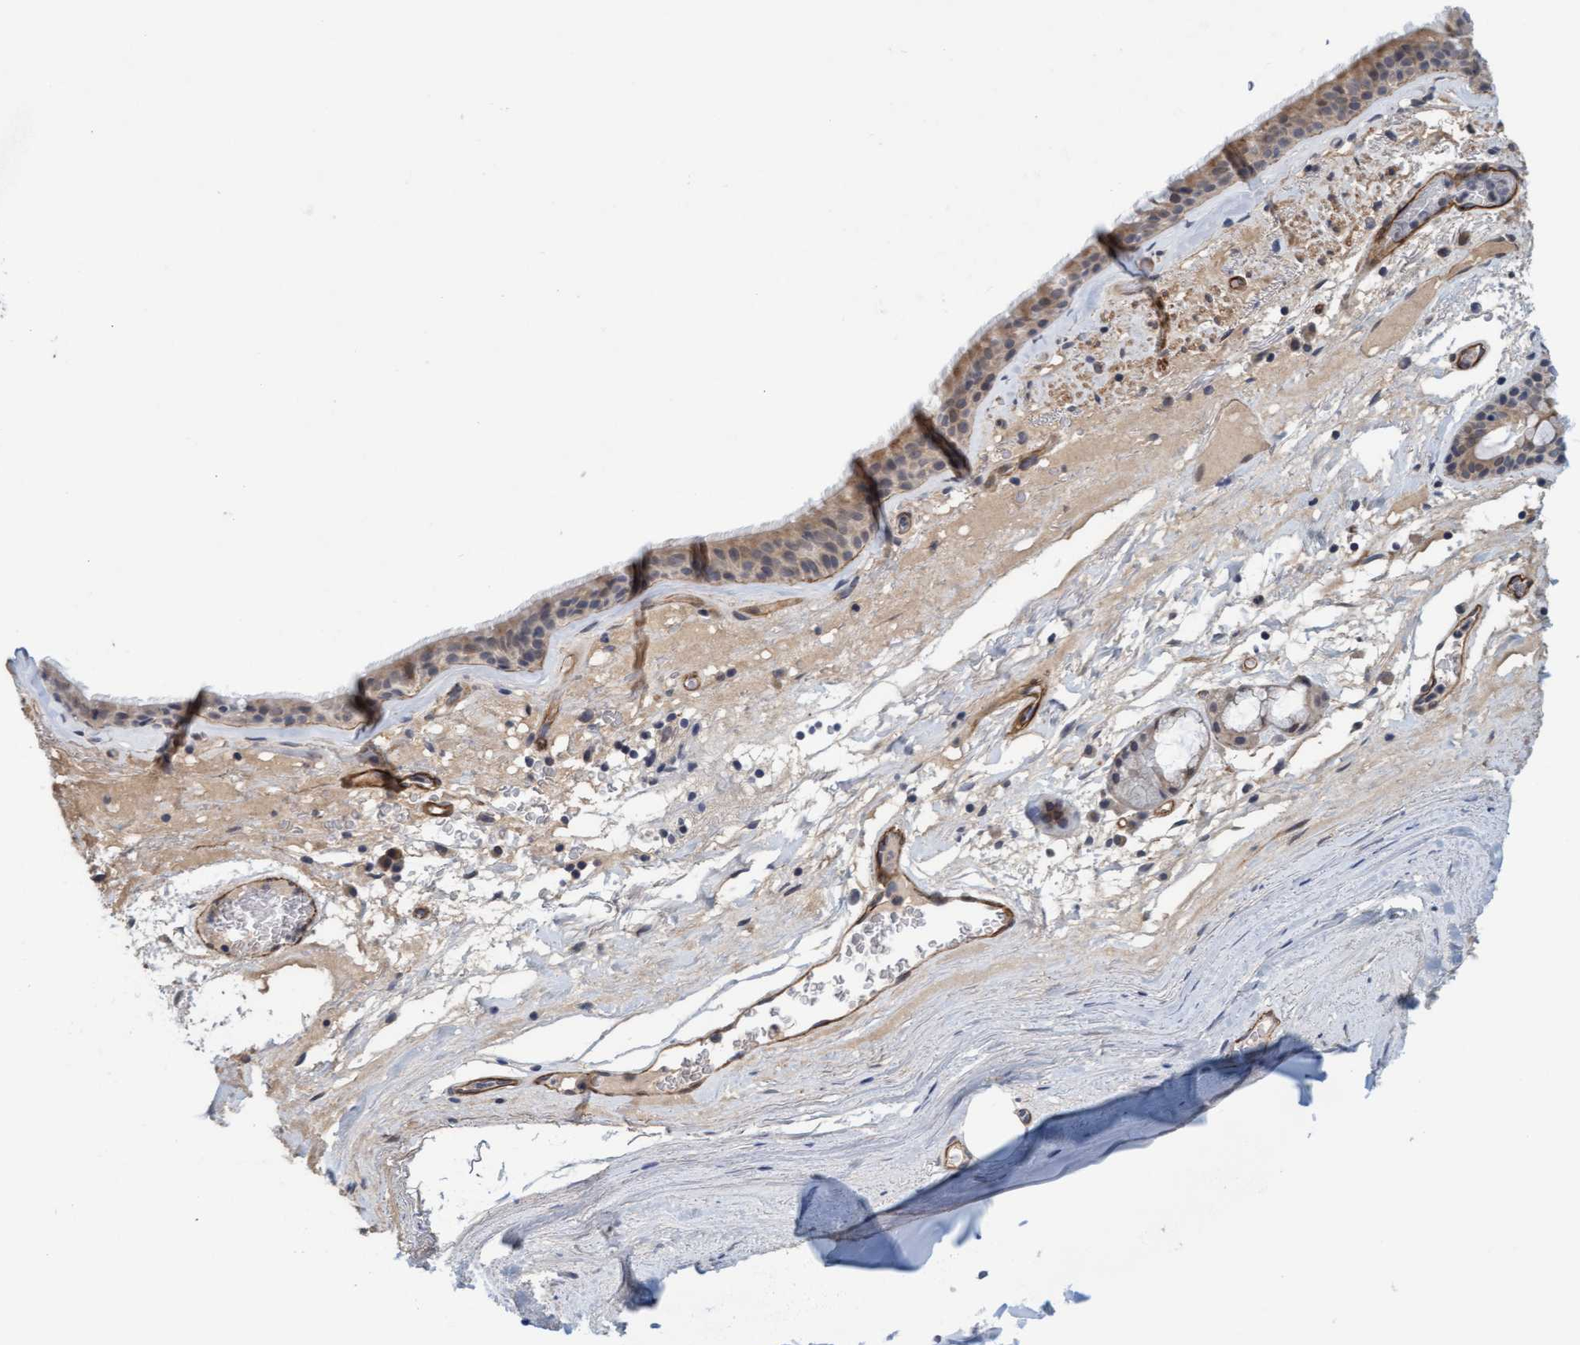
{"staining": {"intensity": "weak", "quantity": ">75%", "location": "cytoplasmic/membranous"}, "tissue": "bronchus", "cell_type": "Respiratory epithelial cells", "image_type": "normal", "snomed": [{"axis": "morphology", "description": "Normal tissue, NOS"}, {"axis": "topography", "description": "Cartilage tissue"}], "caption": "A high-resolution histopathology image shows immunohistochemistry (IHC) staining of benign bronchus, which shows weak cytoplasmic/membranous staining in about >75% of respiratory epithelial cells. The staining is performed using DAB brown chromogen to label protein expression. The nuclei are counter-stained blue using hematoxylin.", "gene": "TSTD2", "patient": {"sex": "female", "age": 63}}